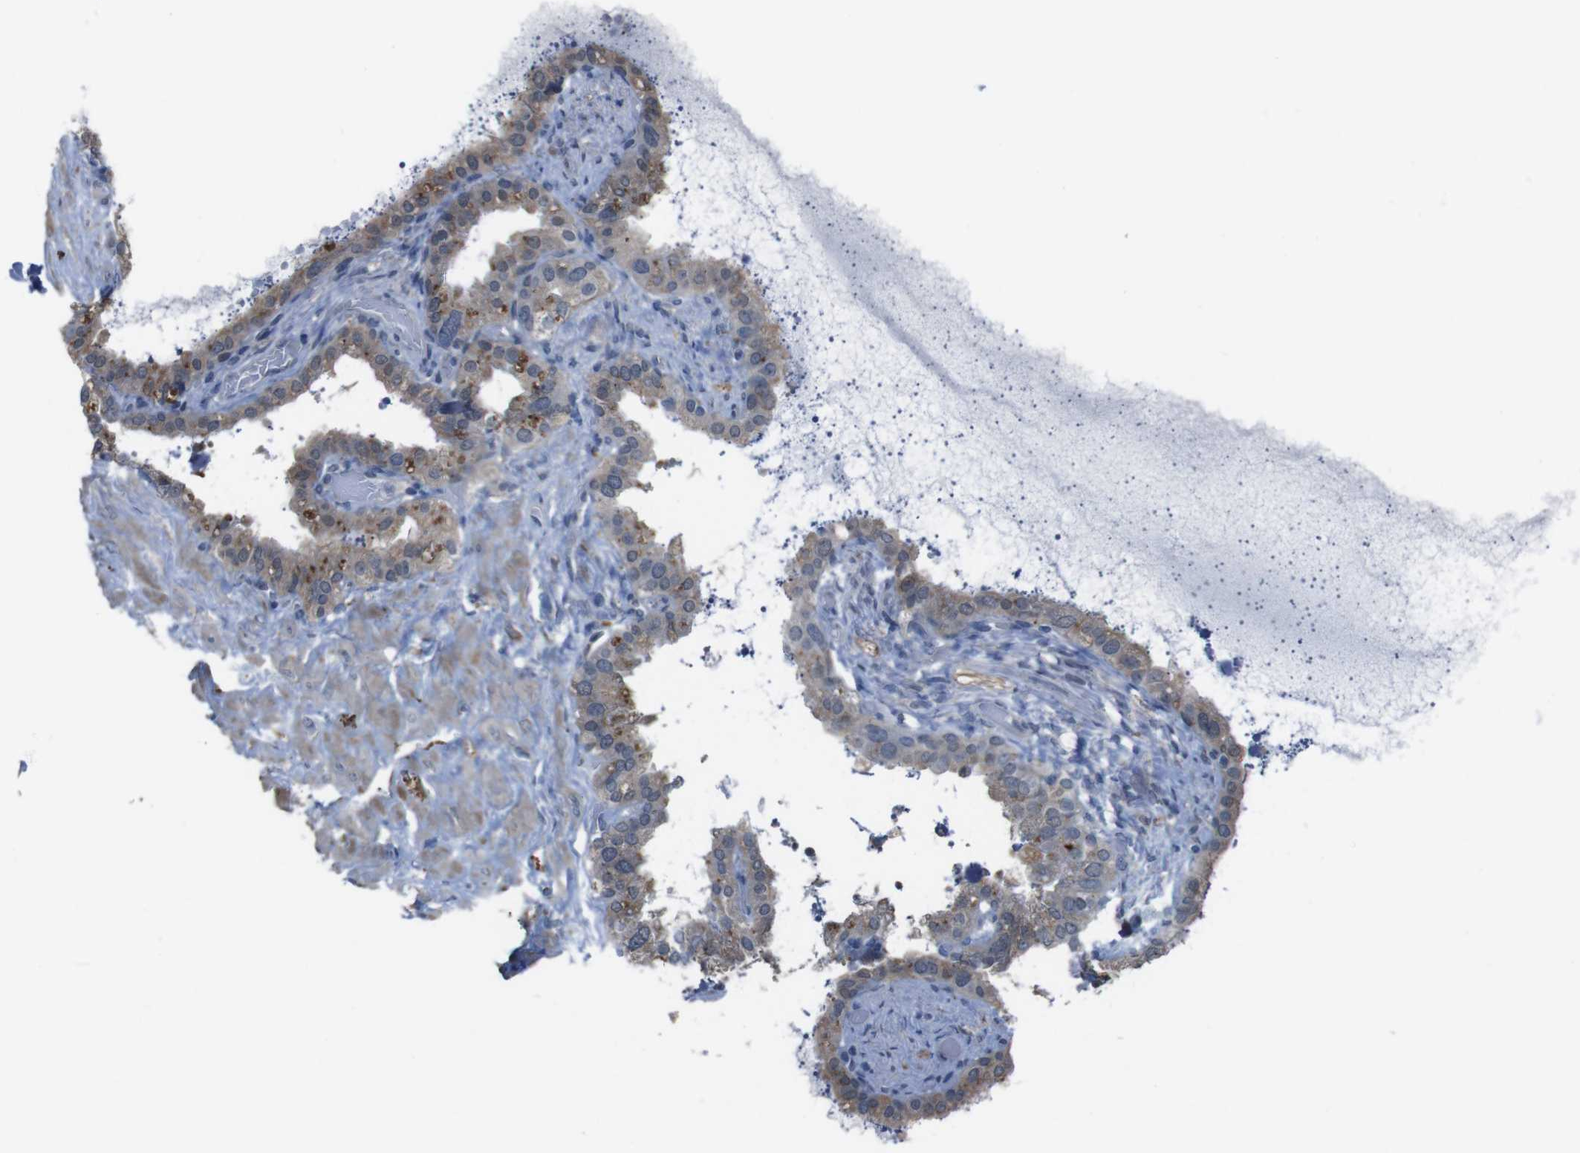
{"staining": {"intensity": "weak", "quantity": "25%-75%", "location": "cytoplasmic/membranous"}, "tissue": "seminal vesicle", "cell_type": "Glandular cells", "image_type": "normal", "snomed": [{"axis": "morphology", "description": "Normal tissue, NOS"}, {"axis": "topography", "description": "Seminal veicle"}], "caption": "Protein analysis of normal seminal vesicle reveals weak cytoplasmic/membranous staining in approximately 25%-75% of glandular cells.", "gene": "CDH22", "patient": {"sex": "male", "age": 68}}